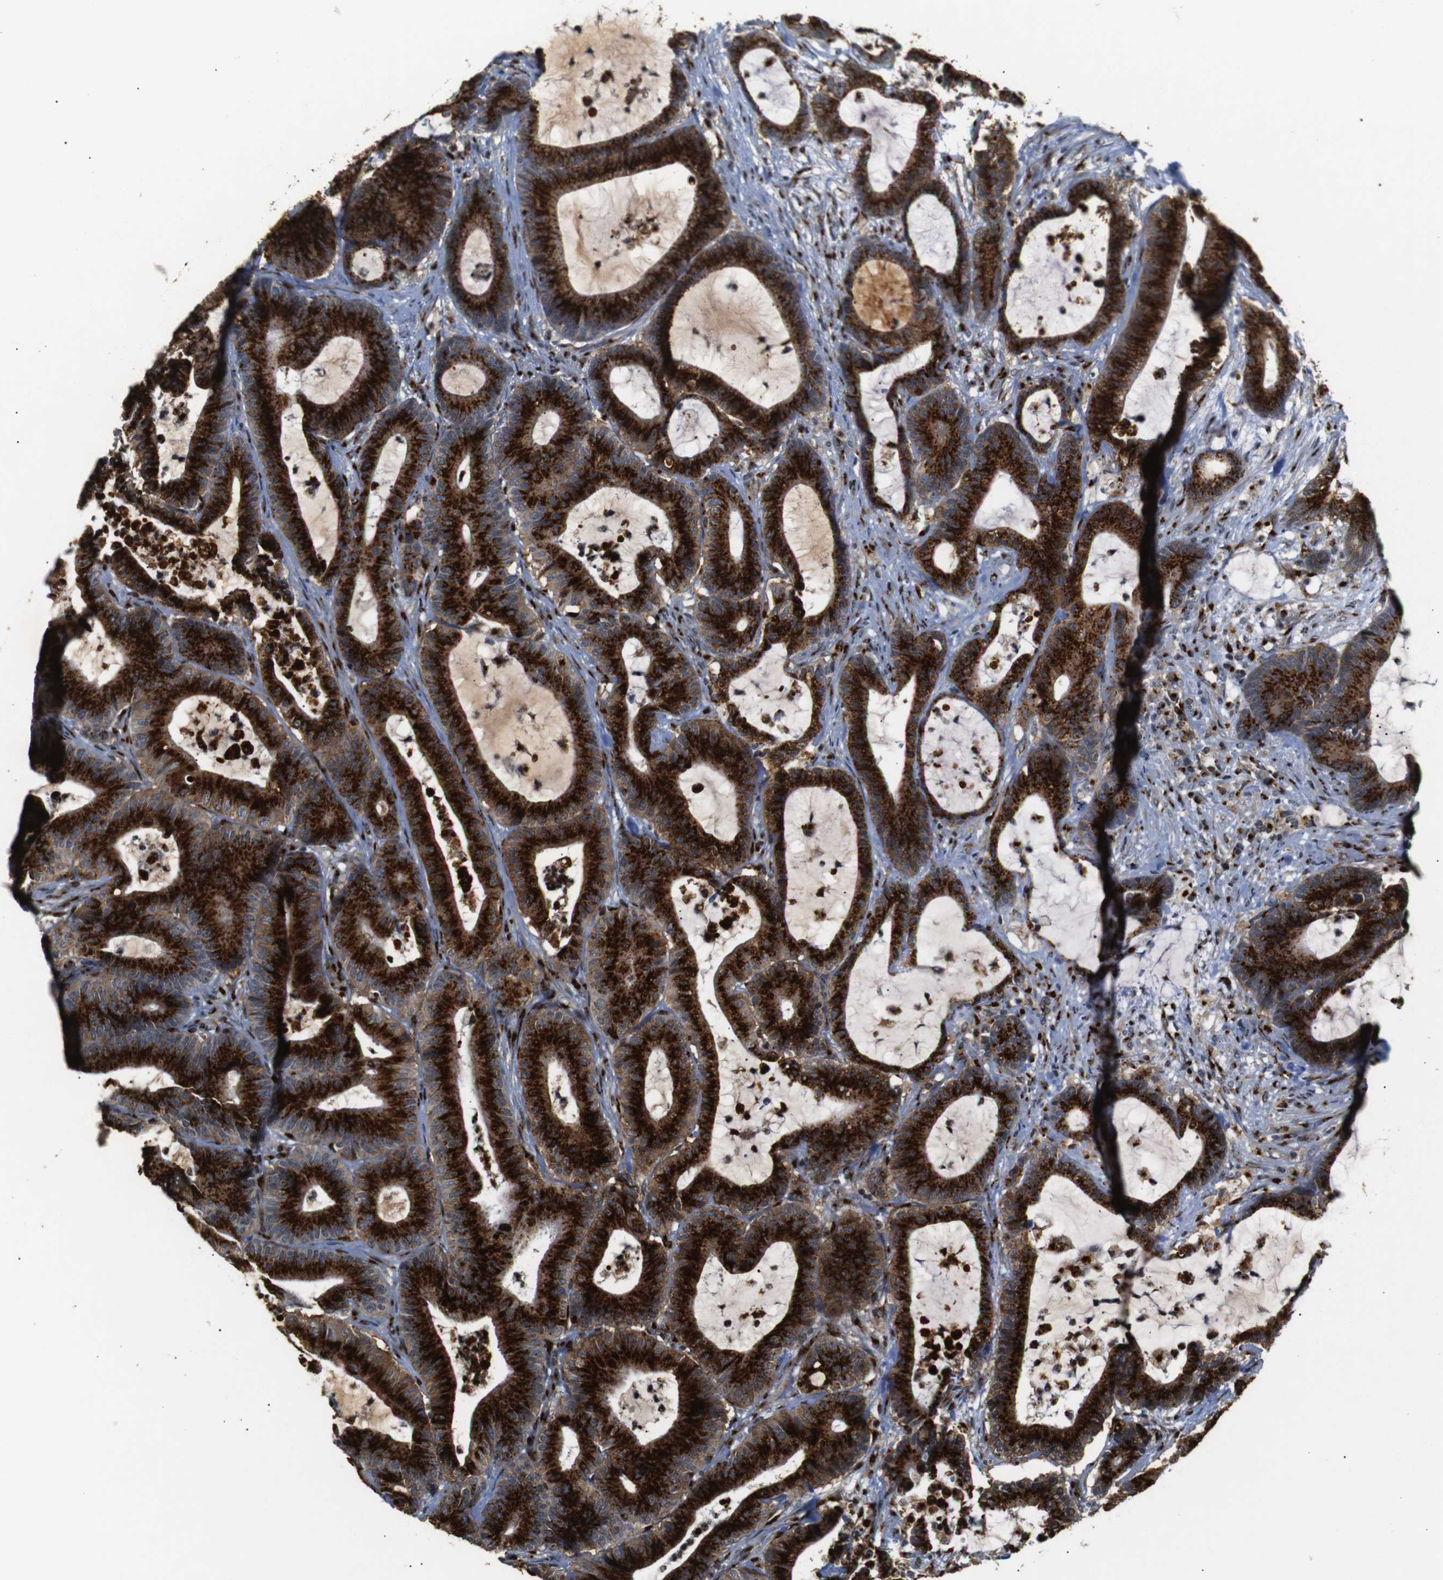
{"staining": {"intensity": "strong", "quantity": ">75%", "location": "cytoplasmic/membranous"}, "tissue": "colorectal cancer", "cell_type": "Tumor cells", "image_type": "cancer", "snomed": [{"axis": "morphology", "description": "Adenocarcinoma, NOS"}, {"axis": "topography", "description": "Colon"}], "caption": "Tumor cells display strong cytoplasmic/membranous staining in approximately >75% of cells in colorectal cancer (adenocarcinoma).", "gene": "TGOLN2", "patient": {"sex": "female", "age": 84}}